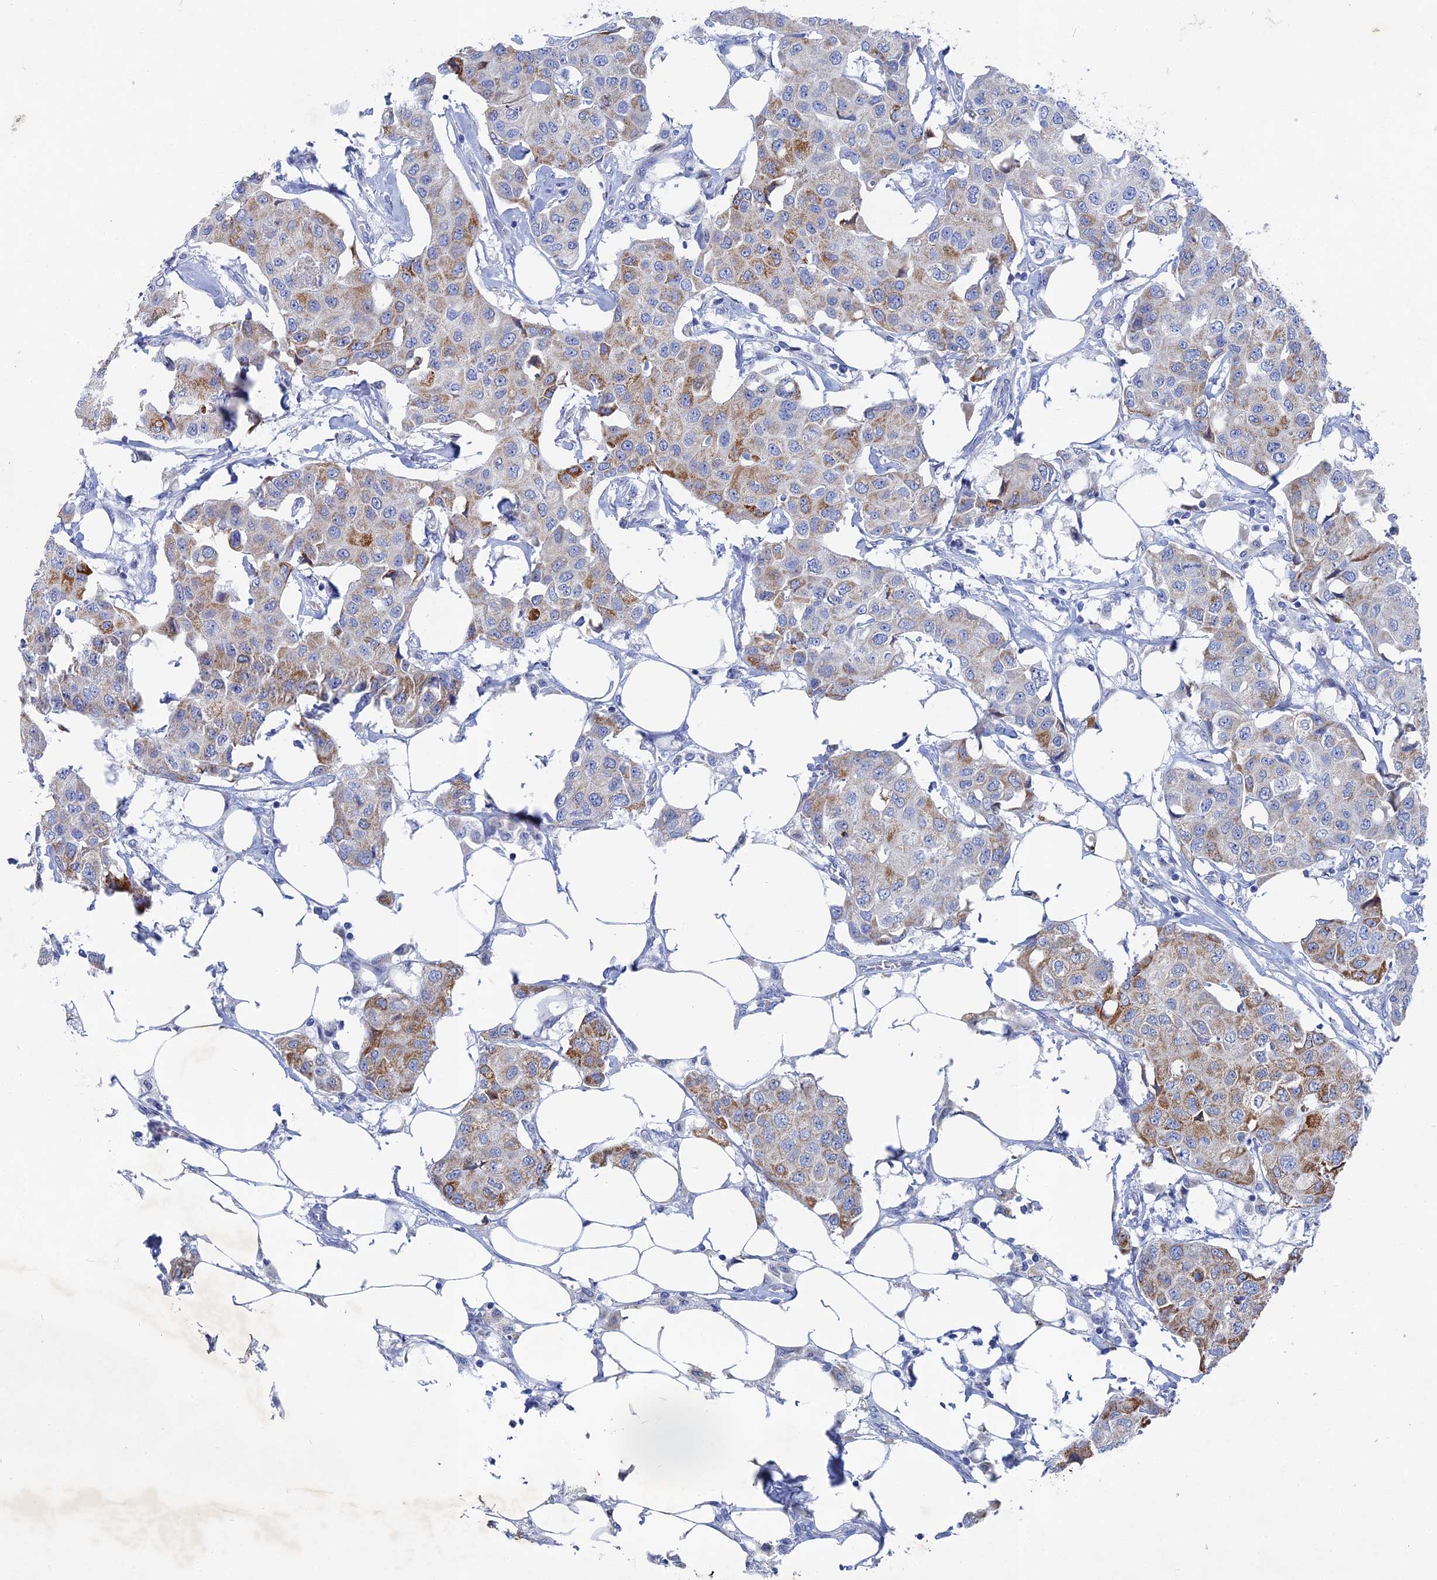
{"staining": {"intensity": "moderate", "quantity": "25%-75%", "location": "cytoplasmic/membranous"}, "tissue": "breast cancer", "cell_type": "Tumor cells", "image_type": "cancer", "snomed": [{"axis": "morphology", "description": "Duct carcinoma"}, {"axis": "topography", "description": "Breast"}], "caption": "Protein expression analysis of invasive ductal carcinoma (breast) displays moderate cytoplasmic/membranous expression in about 25%-75% of tumor cells.", "gene": "HIGD1A", "patient": {"sex": "female", "age": 80}}